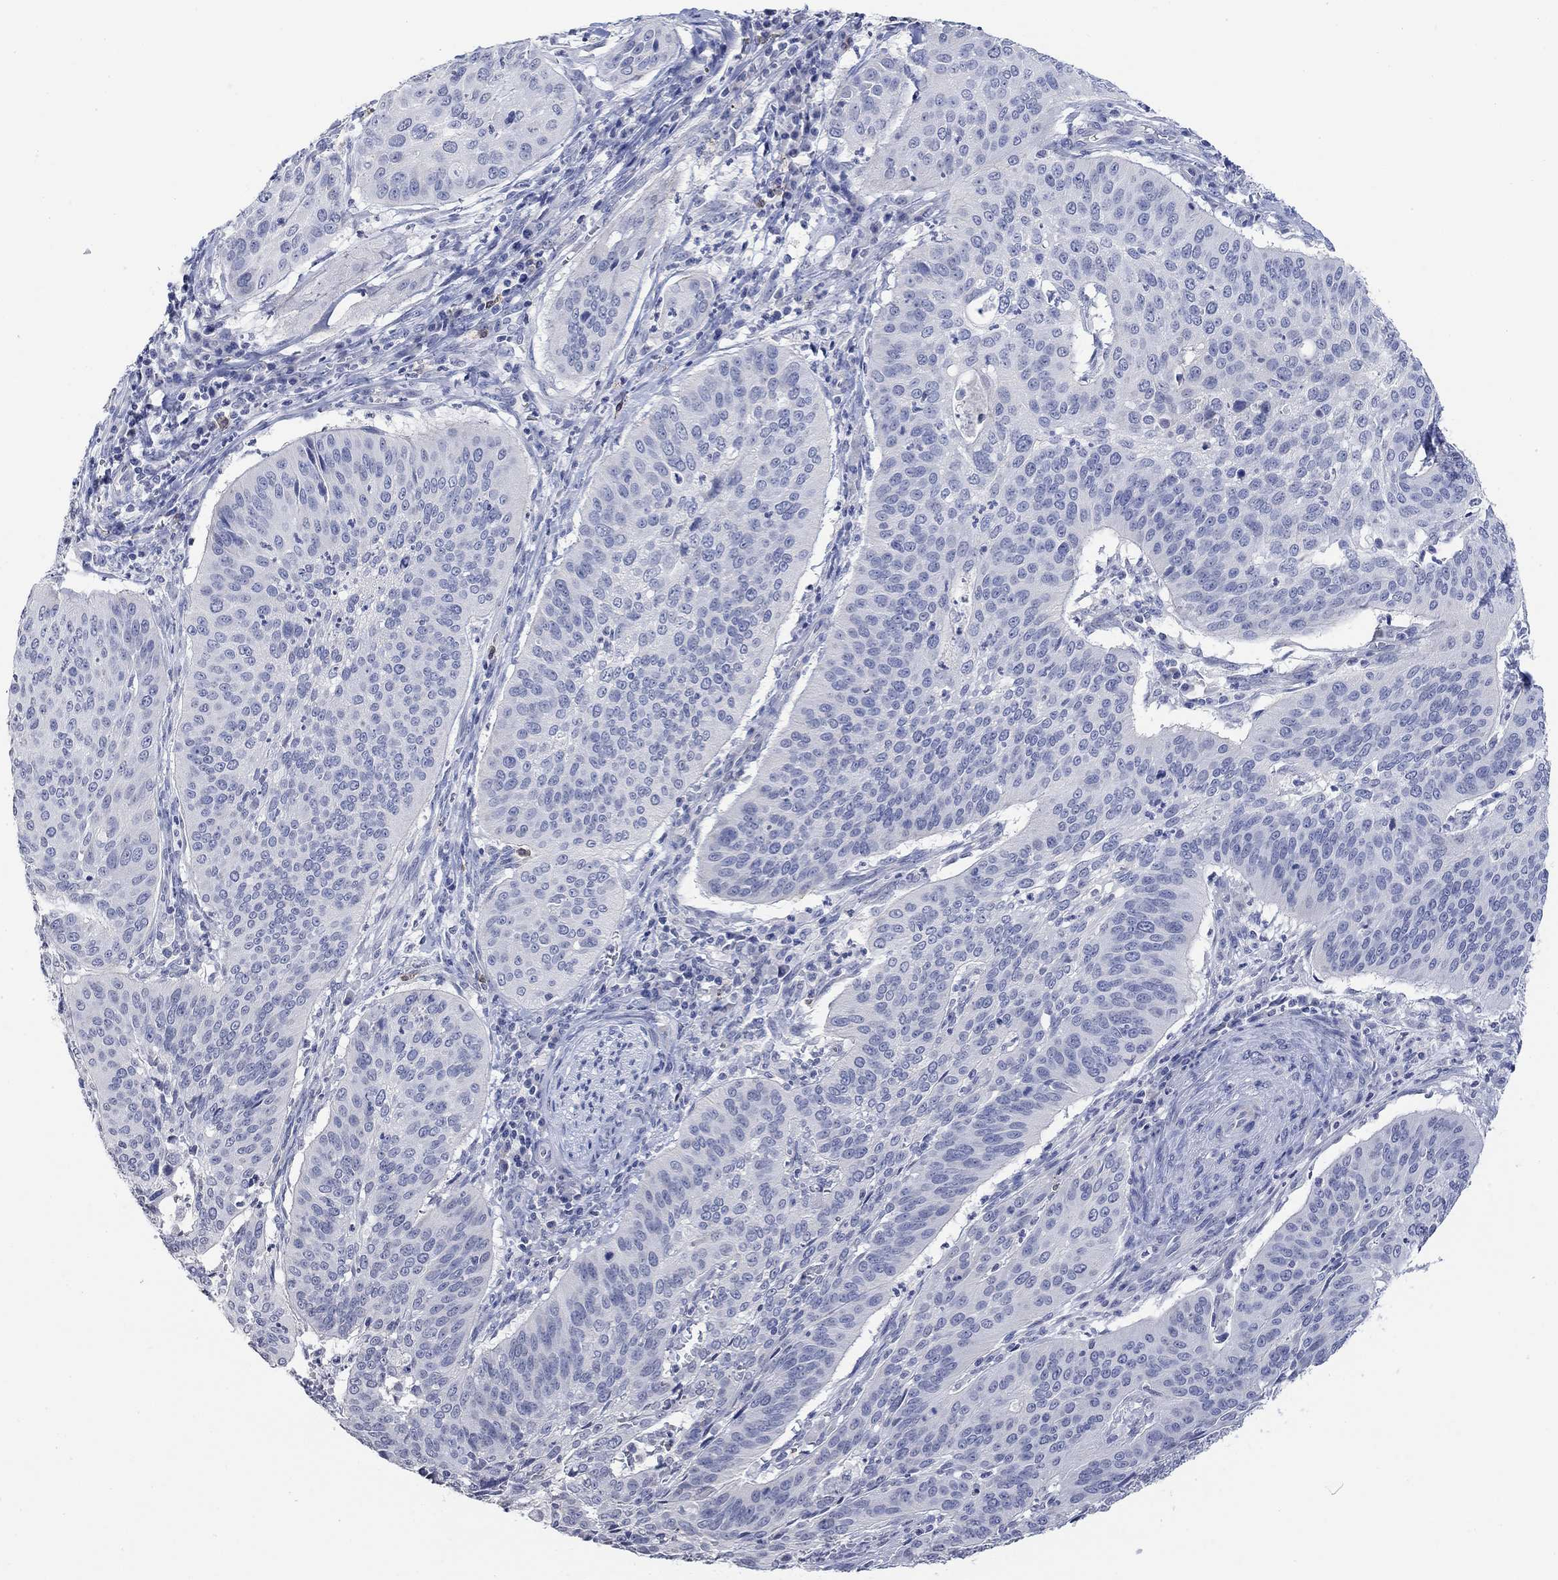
{"staining": {"intensity": "negative", "quantity": "none", "location": "none"}, "tissue": "cervical cancer", "cell_type": "Tumor cells", "image_type": "cancer", "snomed": [{"axis": "morphology", "description": "Normal tissue, NOS"}, {"axis": "morphology", "description": "Squamous cell carcinoma, NOS"}, {"axis": "topography", "description": "Cervix"}], "caption": "There is no significant staining in tumor cells of squamous cell carcinoma (cervical).", "gene": "TMEM255A", "patient": {"sex": "female", "age": 39}}